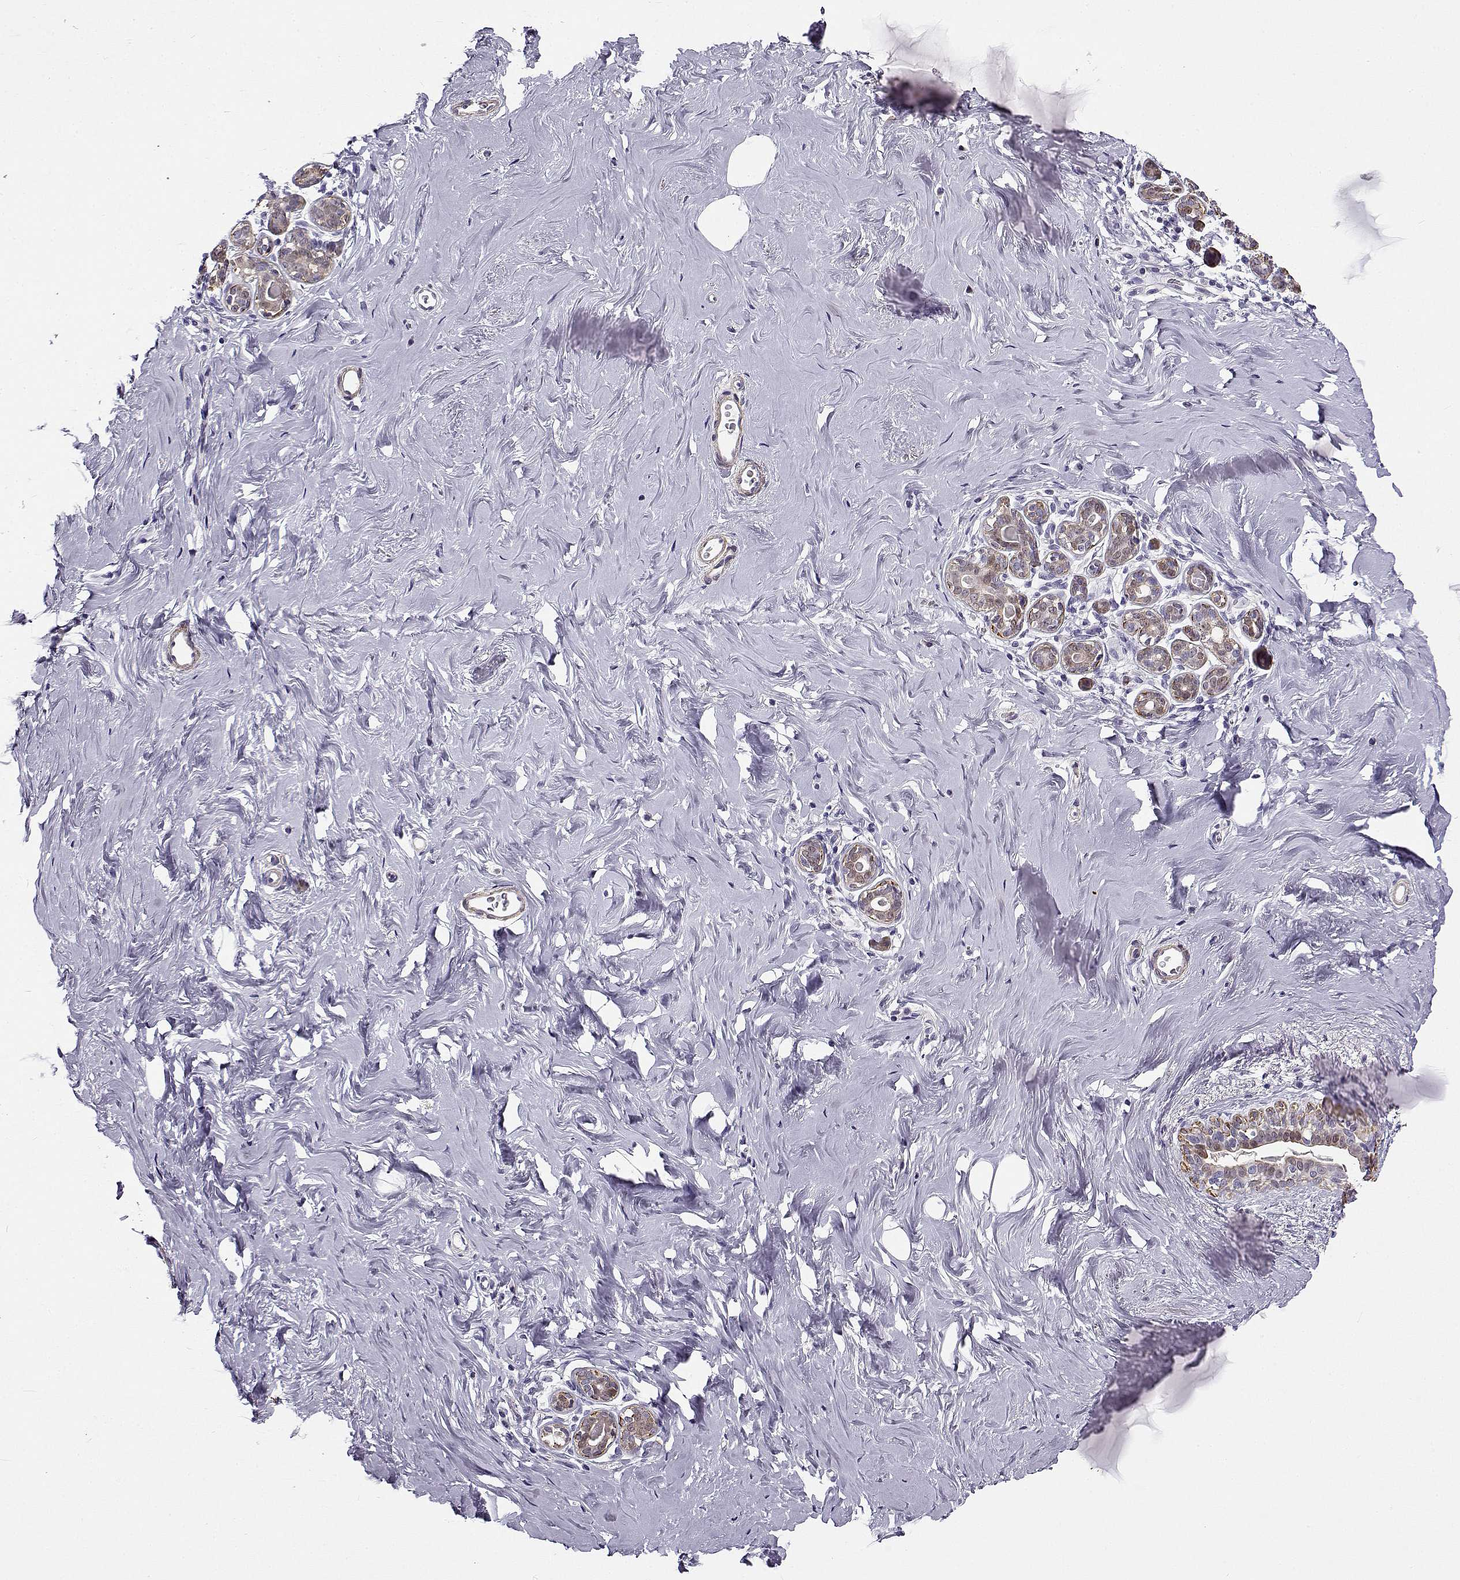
{"staining": {"intensity": "negative", "quantity": "none", "location": "none"}, "tissue": "breast", "cell_type": "Adipocytes", "image_type": "normal", "snomed": [{"axis": "morphology", "description": "Normal tissue, NOS"}, {"axis": "topography", "description": "Skin"}, {"axis": "topography", "description": "Breast"}], "caption": "The immunohistochemistry photomicrograph has no significant positivity in adipocytes of breast. (DAB (3,3'-diaminobenzidine) immunohistochemistry, high magnification).", "gene": "UCP3", "patient": {"sex": "female", "age": 43}}